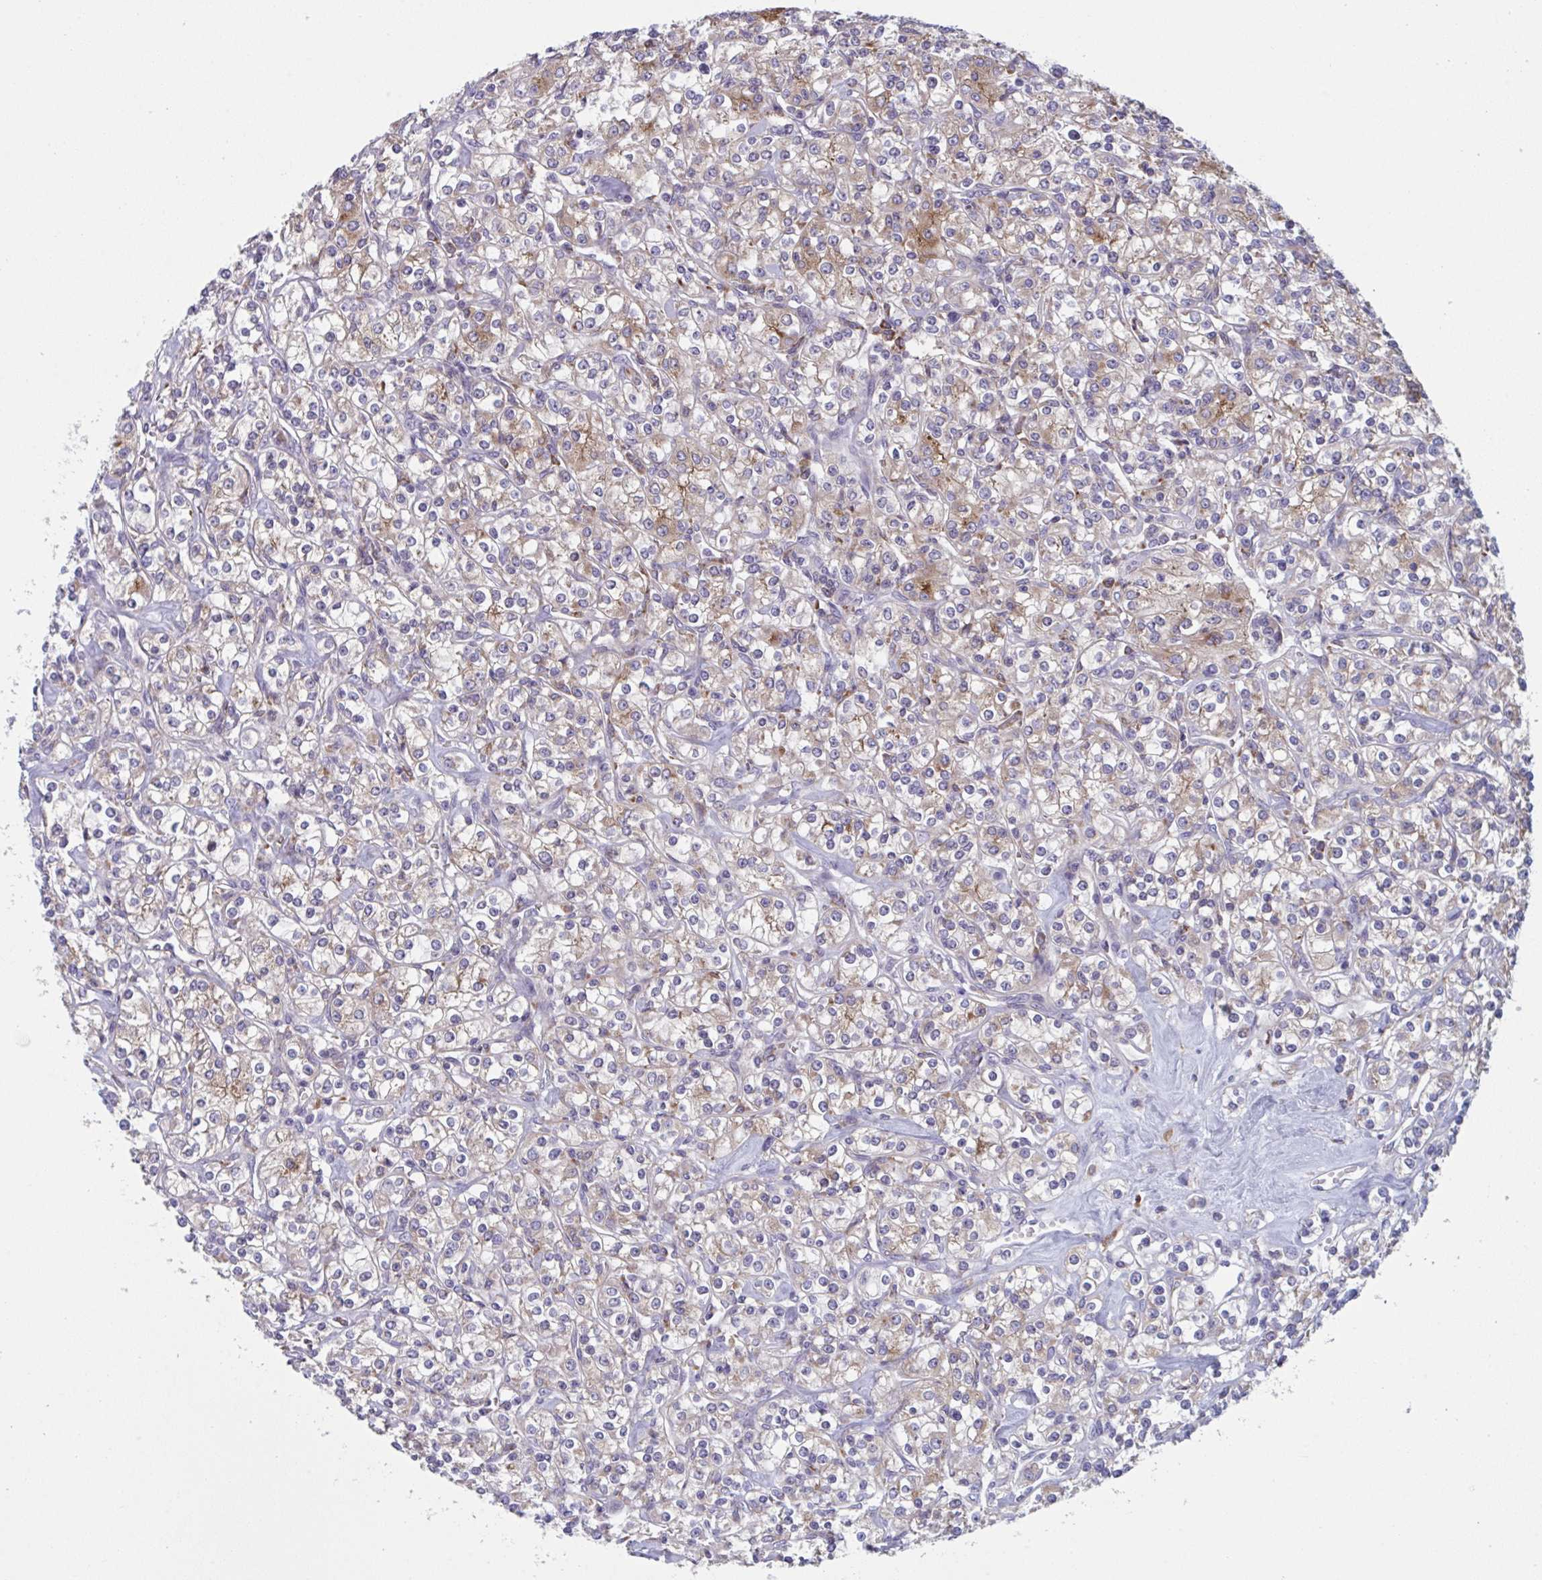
{"staining": {"intensity": "weak", "quantity": "25%-75%", "location": "cytoplasmic/membranous"}, "tissue": "renal cancer", "cell_type": "Tumor cells", "image_type": "cancer", "snomed": [{"axis": "morphology", "description": "Adenocarcinoma, NOS"}, {"axis": "topography", "description": "Kidney"}], "caption": "An immunohistochemistry (IHC) image of tumor tissue is shown. Protein staining in brown highlights weak cytoplasmic/membranous positivity in renal adenocarcinoma within tumor cells.", "gene": "NIPSNAP1", "patient": {"sex": "male", "age": 77}}